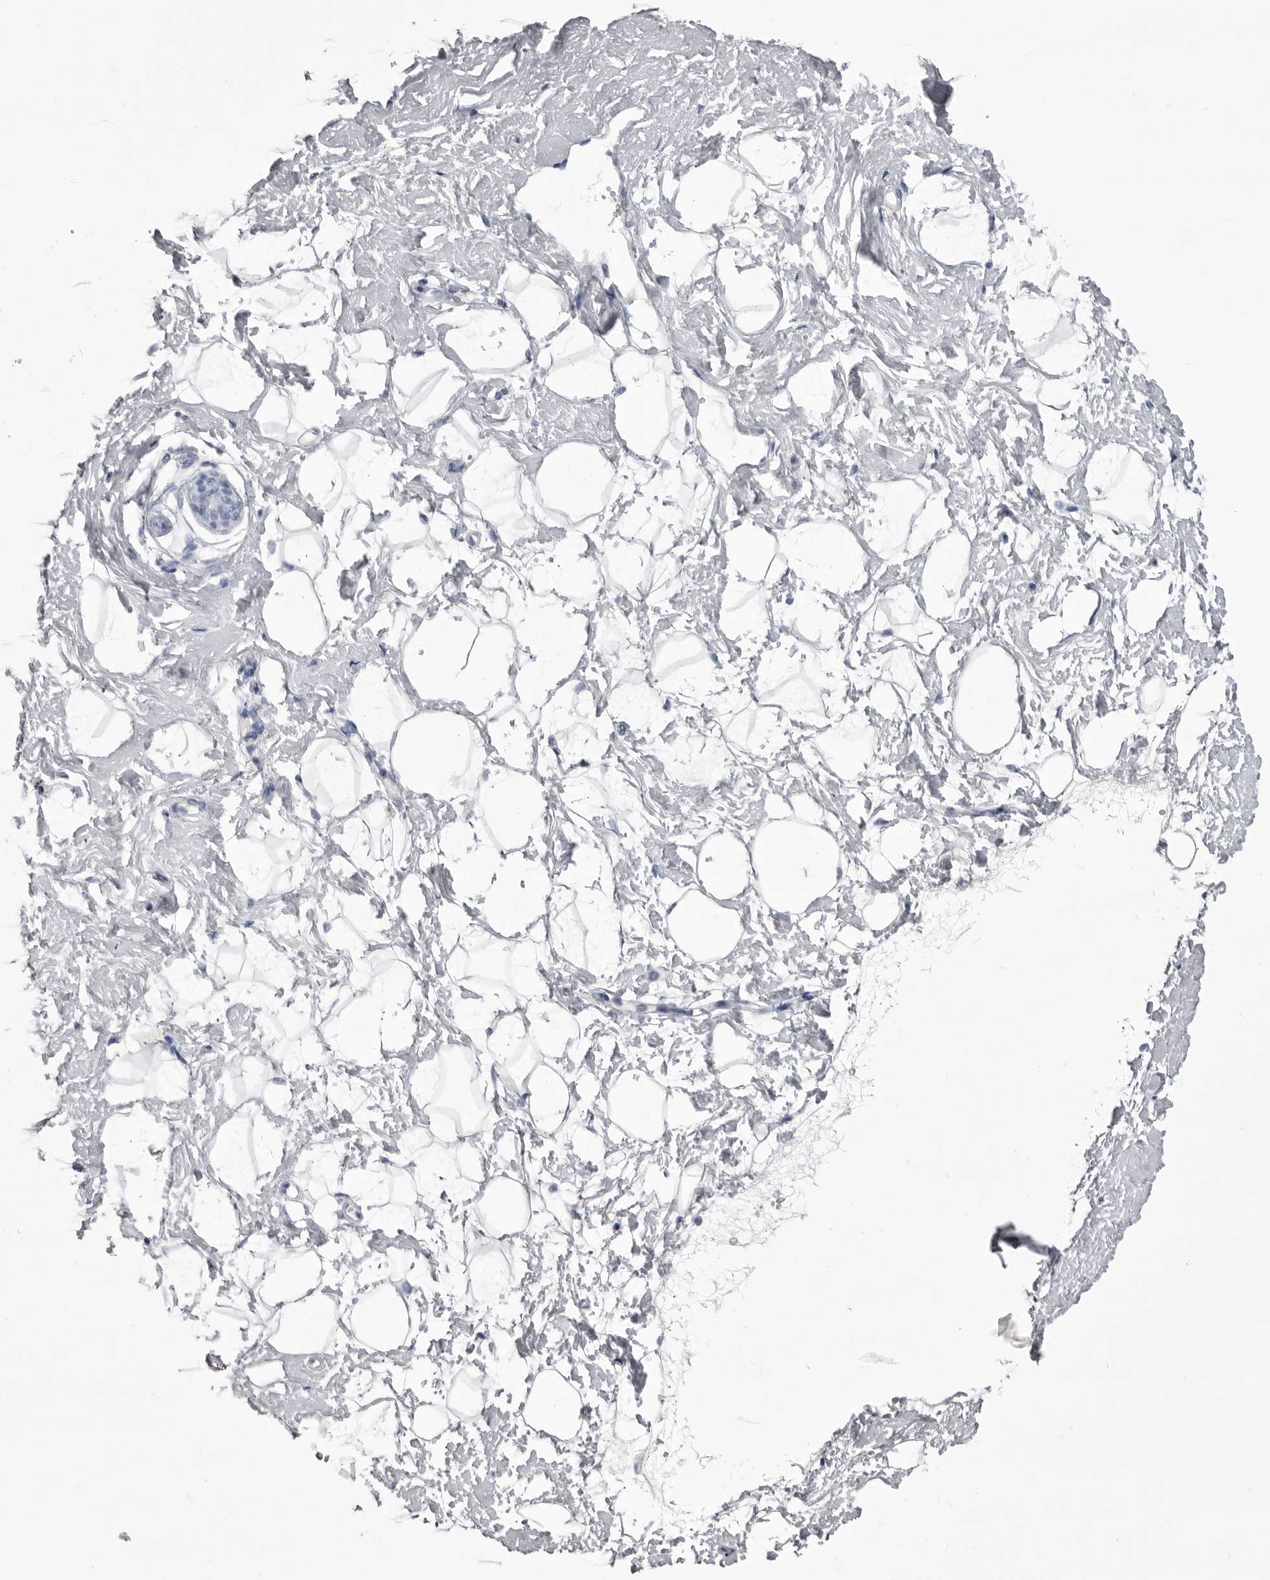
{"staining": {"intensity": "negative", "quantity": "none", "location": "none"}, "tissue": "breast", "cell_type": "Adipocytes", "image_type": "normal", "snomed": [{"axis": "morphology", "description": "Normal tissue, NOS"}, {"axis": "topography", "description": "Breast"}], "caption": "There is no significant expression in adipocytes of breast. Nuclei are stained in blue.", "gene": "ANK2", "patient": {"sex": "female", "age": 23}}